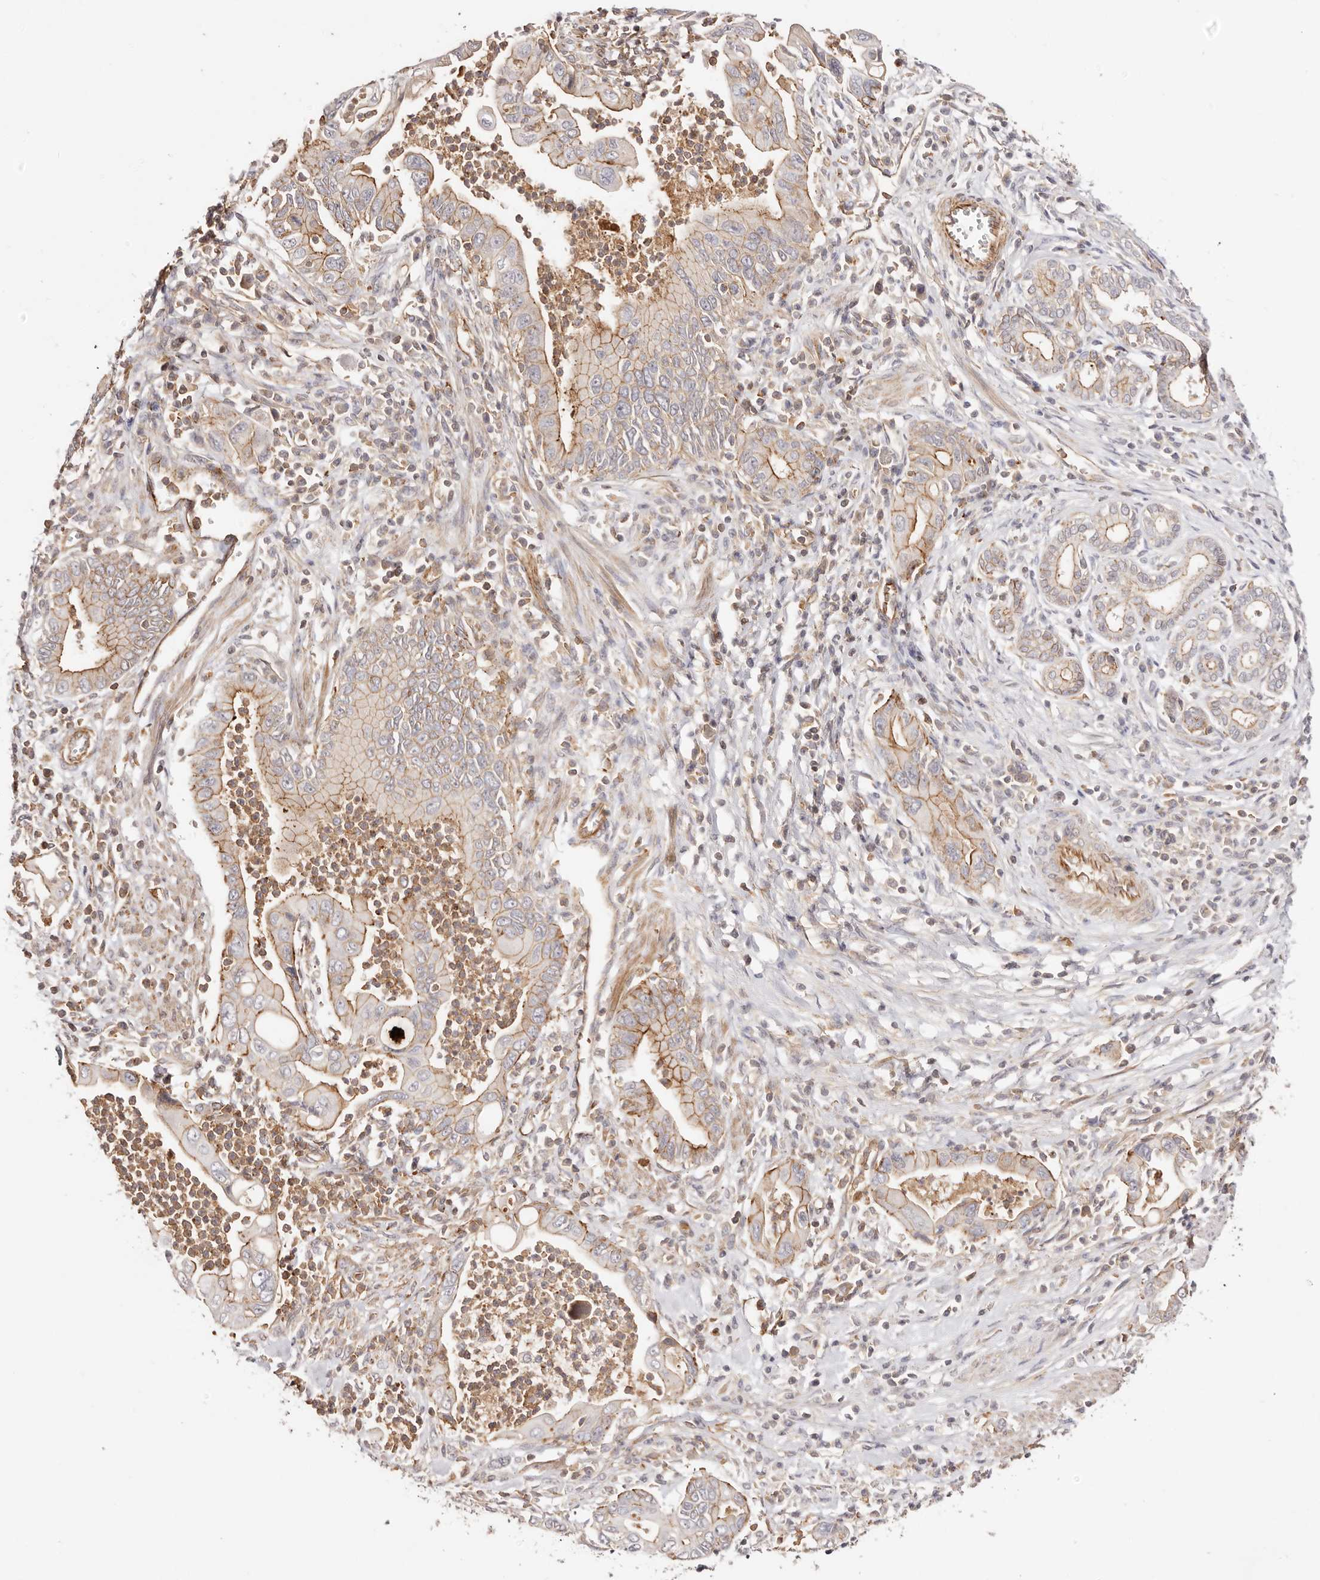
{"staining": {"intensity": "moderate", "quantity": "25%-75%", "location": "cytoplasmic/membranous"}, "tissue": "pancreatic cancer", "cell_type": "Tumor cells", "image_type": "cancer", "snomed": [{"axis": "morphology", "description": "Adenocarcinoma, NOS"}, {"axis": "topography", "description": "Pancreas"}], "caption": "IHC of pancreatic adenocarcinoma exhibits medium levels of moderate cytoplasmic/membranous staining in about 25%-75% of tumor cells. (Brightfield microscopy of DAB IHC at high magnification).", "gene": "SLC35B2", "patient": {"sex": "male", "age": 78}}